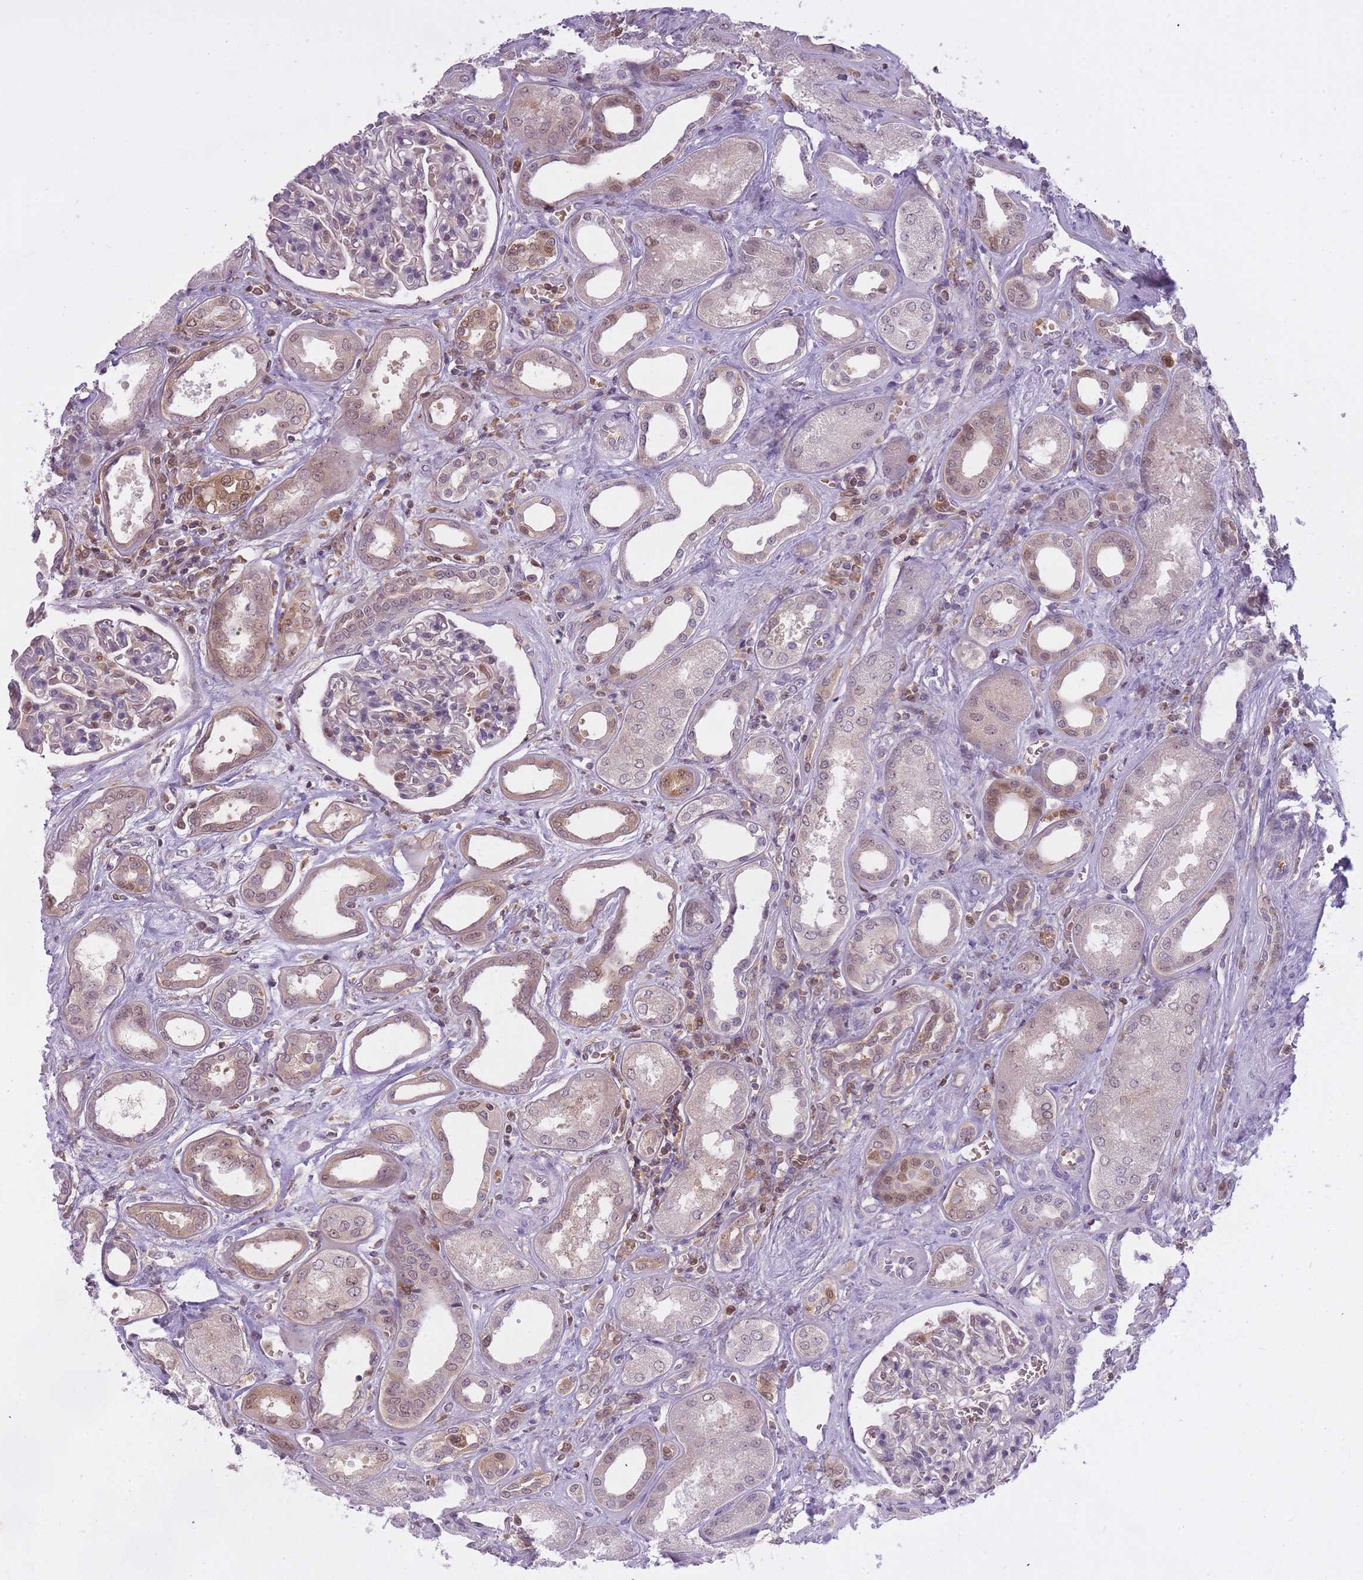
{"staining": {"intensity": "moderate", "quantity": "<25%", "location": "cytoplasmic/membranous,nuclear"}, "tissue": "kidney", "cell_type": "Cells in glomeruli", "image_type": "normal", "snomed": [{"axis": "morphology", "description": "Normal tissue, NOS"}, {"axis": "morphology", "description": "Adenocarcinoma, NOS"}, {"axis": "topography", "description": "Kidney"}], "caption": "This histopathology image displays IHC staining of unremarkable human kidney, with low moderate cytoplasmic/membranous,nuclear expression in approximately <25% of cells in glomeruli.", "gene": "CXorf38", "patient": {"sex": "female", "age": 68}}